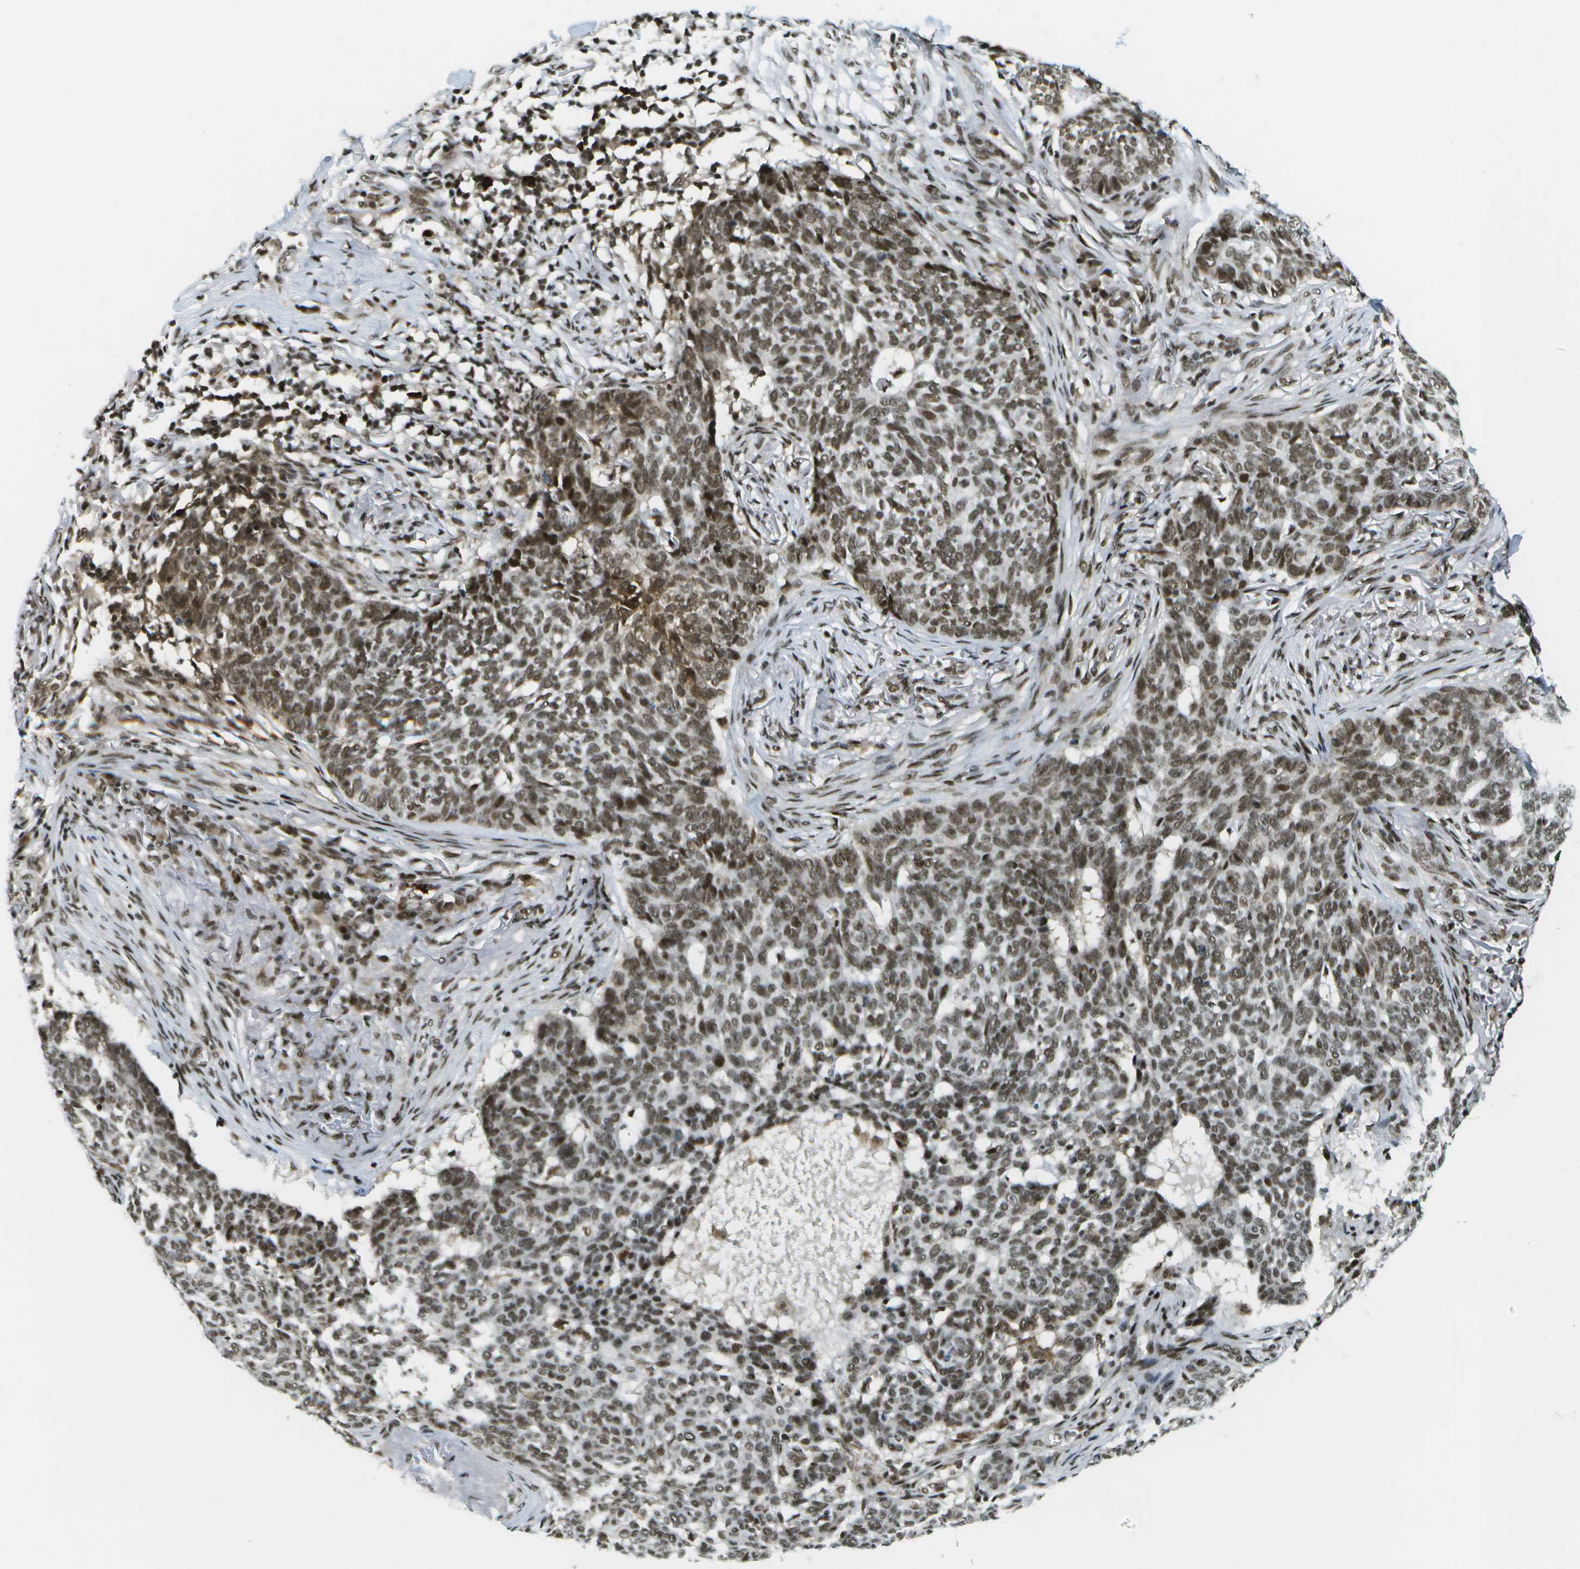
{"staining": {"intensity": "moderate", "quantity": ">75%", "location": "nuclear"}, "tissue": "skin cancer", "cell_type": "Tumor cells", "image_type": "cancer", "snomed": [{"axis": "morphology", "description": "Basal cell carcinoma"}, {"axis": "topography", "description": "Skin"}], "caption": "The micrograph shows immunohistochemical staining of skin cancer (basal cell carcinoma). There is moderate nuclear positivity is appreciated in about >75% of tumor cells. (DAB IHC with brightfield microscopy, high magnification).", "gene": "IRF7", "patient": {"sex": "male", "age": 85}}